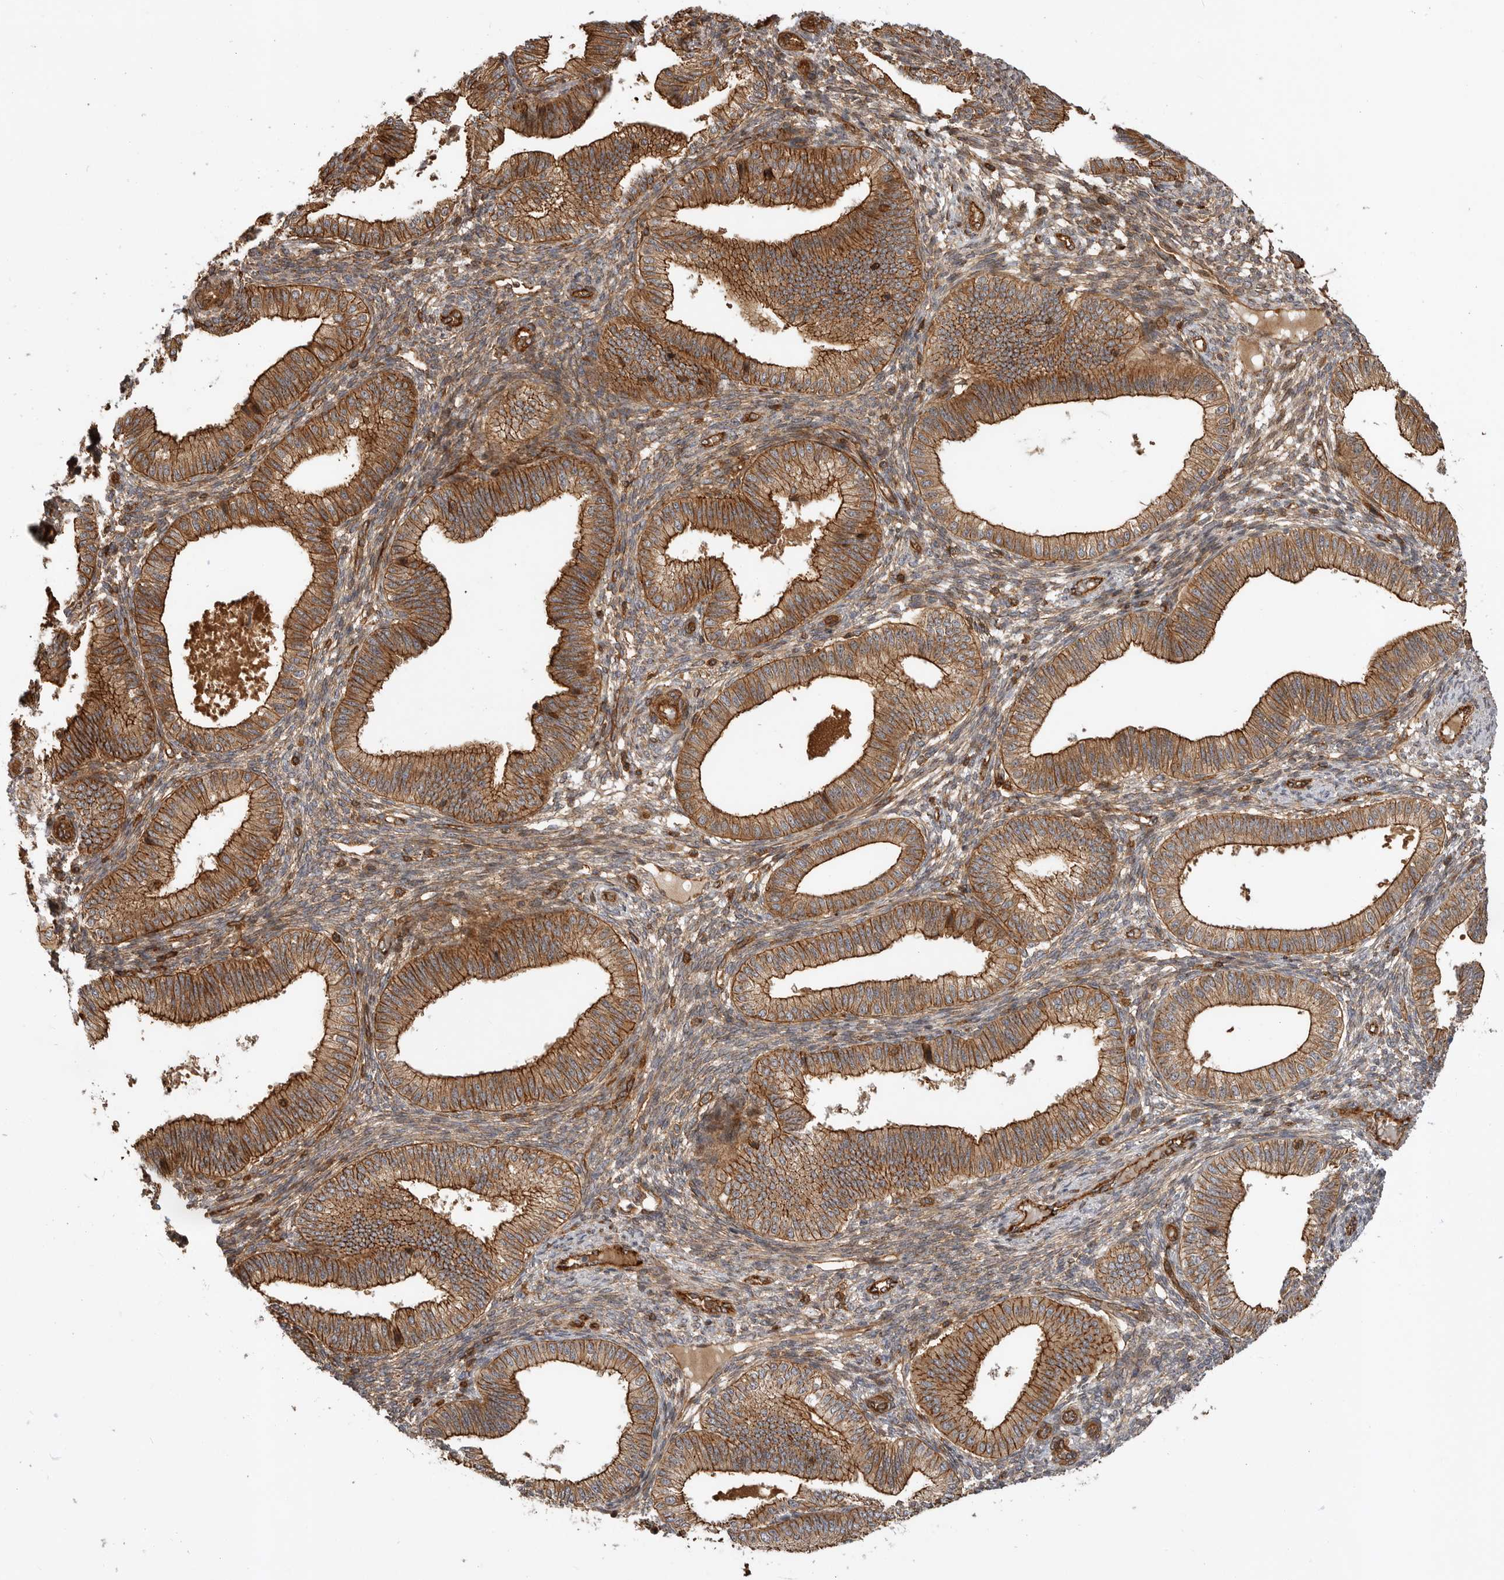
{"staining": {"intensity": "weak", "quantity": ">75%", "location": "cytoplasmic/membranous"}, "tissue": "endometrium", "cell_type": "Cells in endometrial stroma", "image_type": "normal", "snomed": [{"axis": "morphology", "description": "Normal tissue, NOS"}, {"axis": "topography", "description": "Endometrium"}], "caption": "Cells in endometrial stroma demonstrate low levels of weak cytoplasmic/membranous staining in approximately >75% of cells in normal human endometrium.", "gene": "GPATCH2", "patient": {"sex": "female", "age": 39}}